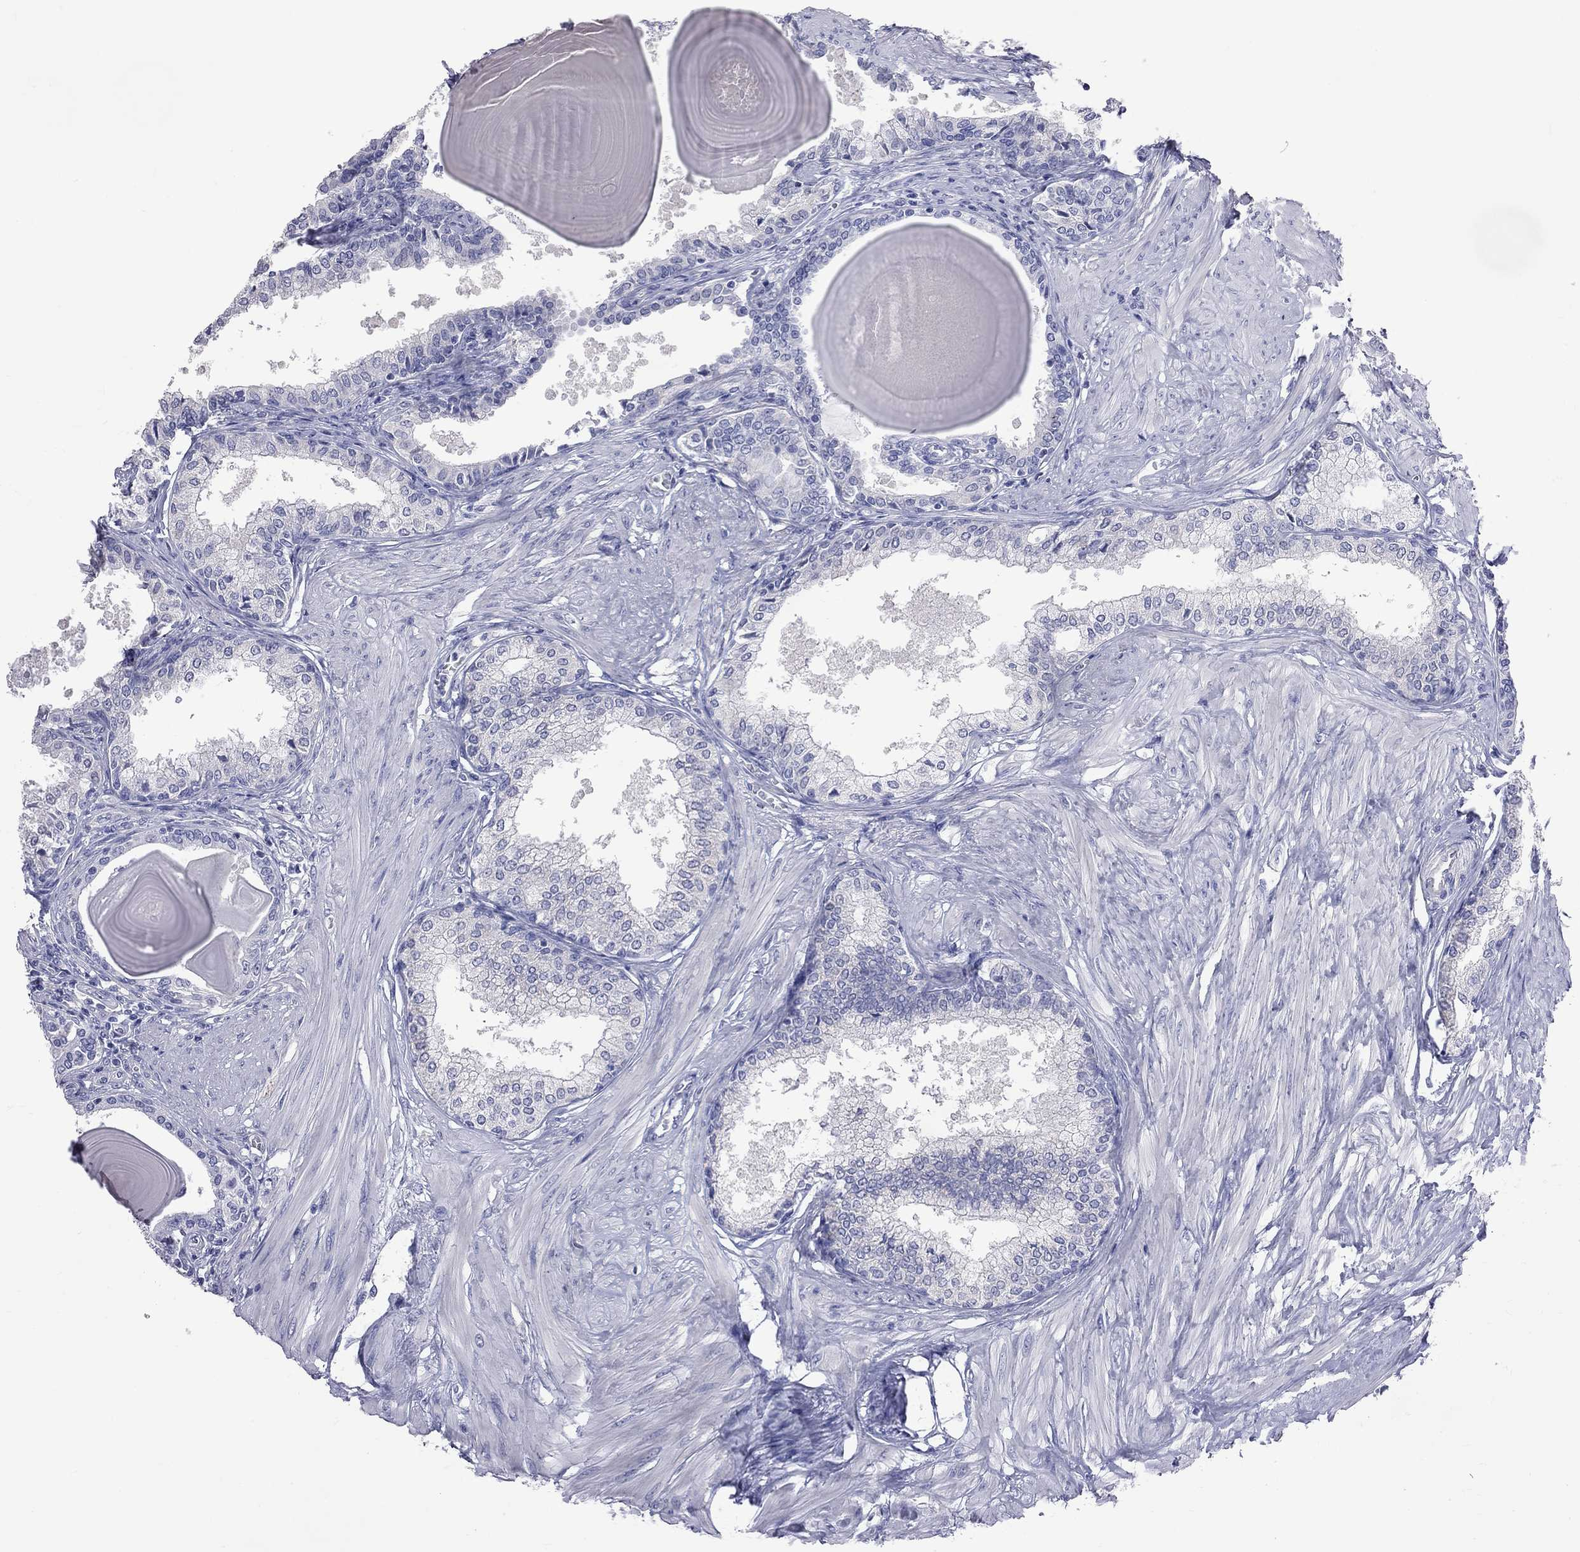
{"staining": {"intensity": "negative", "quantity": "none", "location": "none"}, "tissue": "prostate", "cell_type": "Glandular cells", "image_type": "normal", "snomed": [{"axis": "morphology", "description": "Normal tissue, NOS"}, {"axis": "topography", "description": "Prostate"}], "caption": "Immunohistochemistry (IHC) micrograph of benign prostate: prostate stained with DAB demonstrates no significant protein expression in glandular cells.", "gene": "KCND2", "patient": {"sex": "male", "age": 63}}